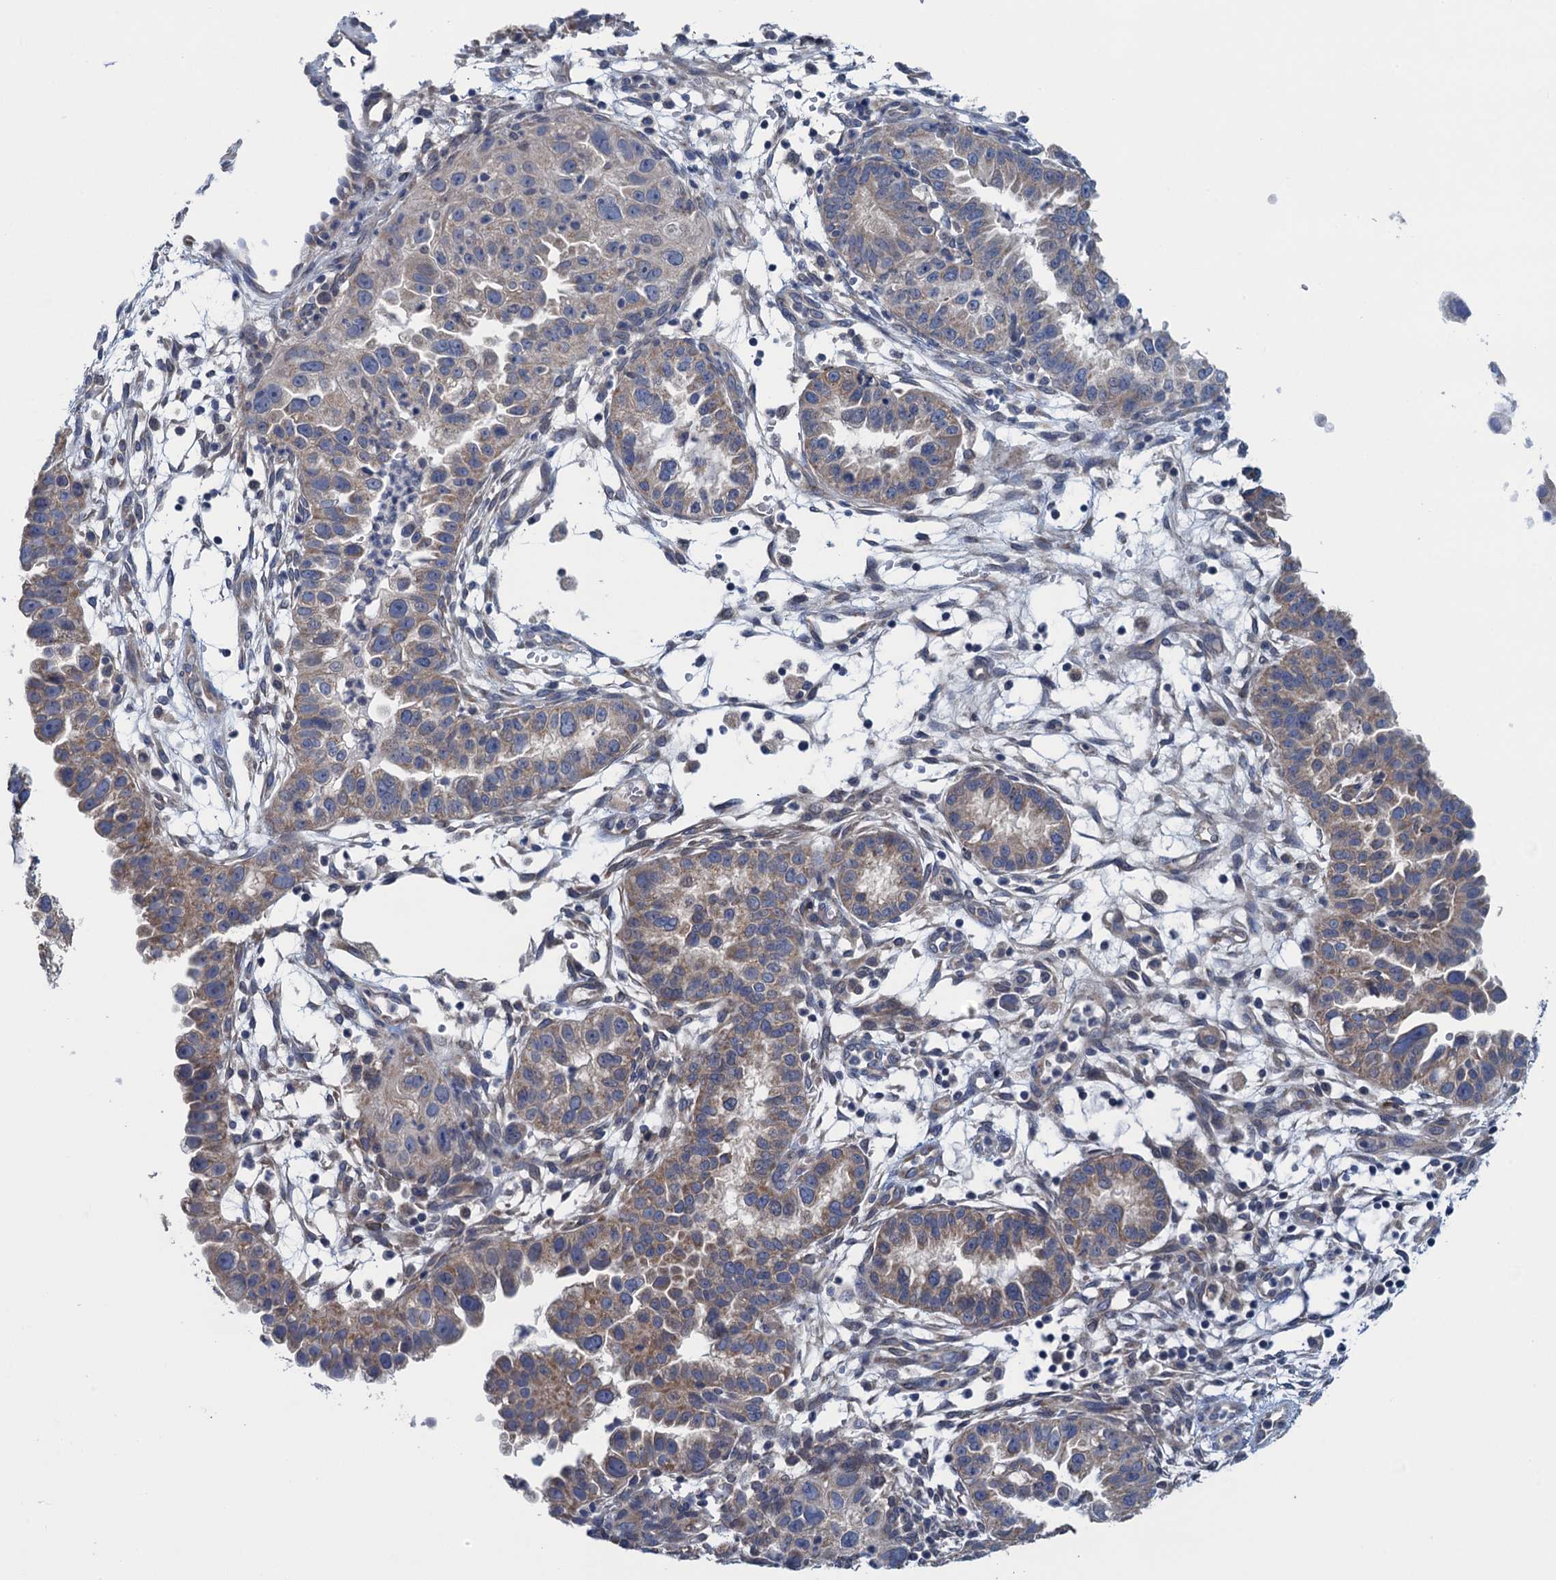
{"staining": {"intensity": "moderate", "quantity": "<25%", "location": "cytoplasmic/membranous"}, "tissue": "endometrial cancer", "cell_type": "Tumor cells", "image_type": "cancer", "snomed": [{"axis": "morphology", "description": "Adenocarcinoma, NOS"}, {"axis": "topography", "description": "Endometrium"}], "caption": "Protein analysis of adenocarcinoma (endometrial) tissue demonstrates moderate cytoplasmic/membranous expression in approximately <25% of tumor cells.", "gene": "CTU2", "patient": {"sex": "female", "age": 85}}